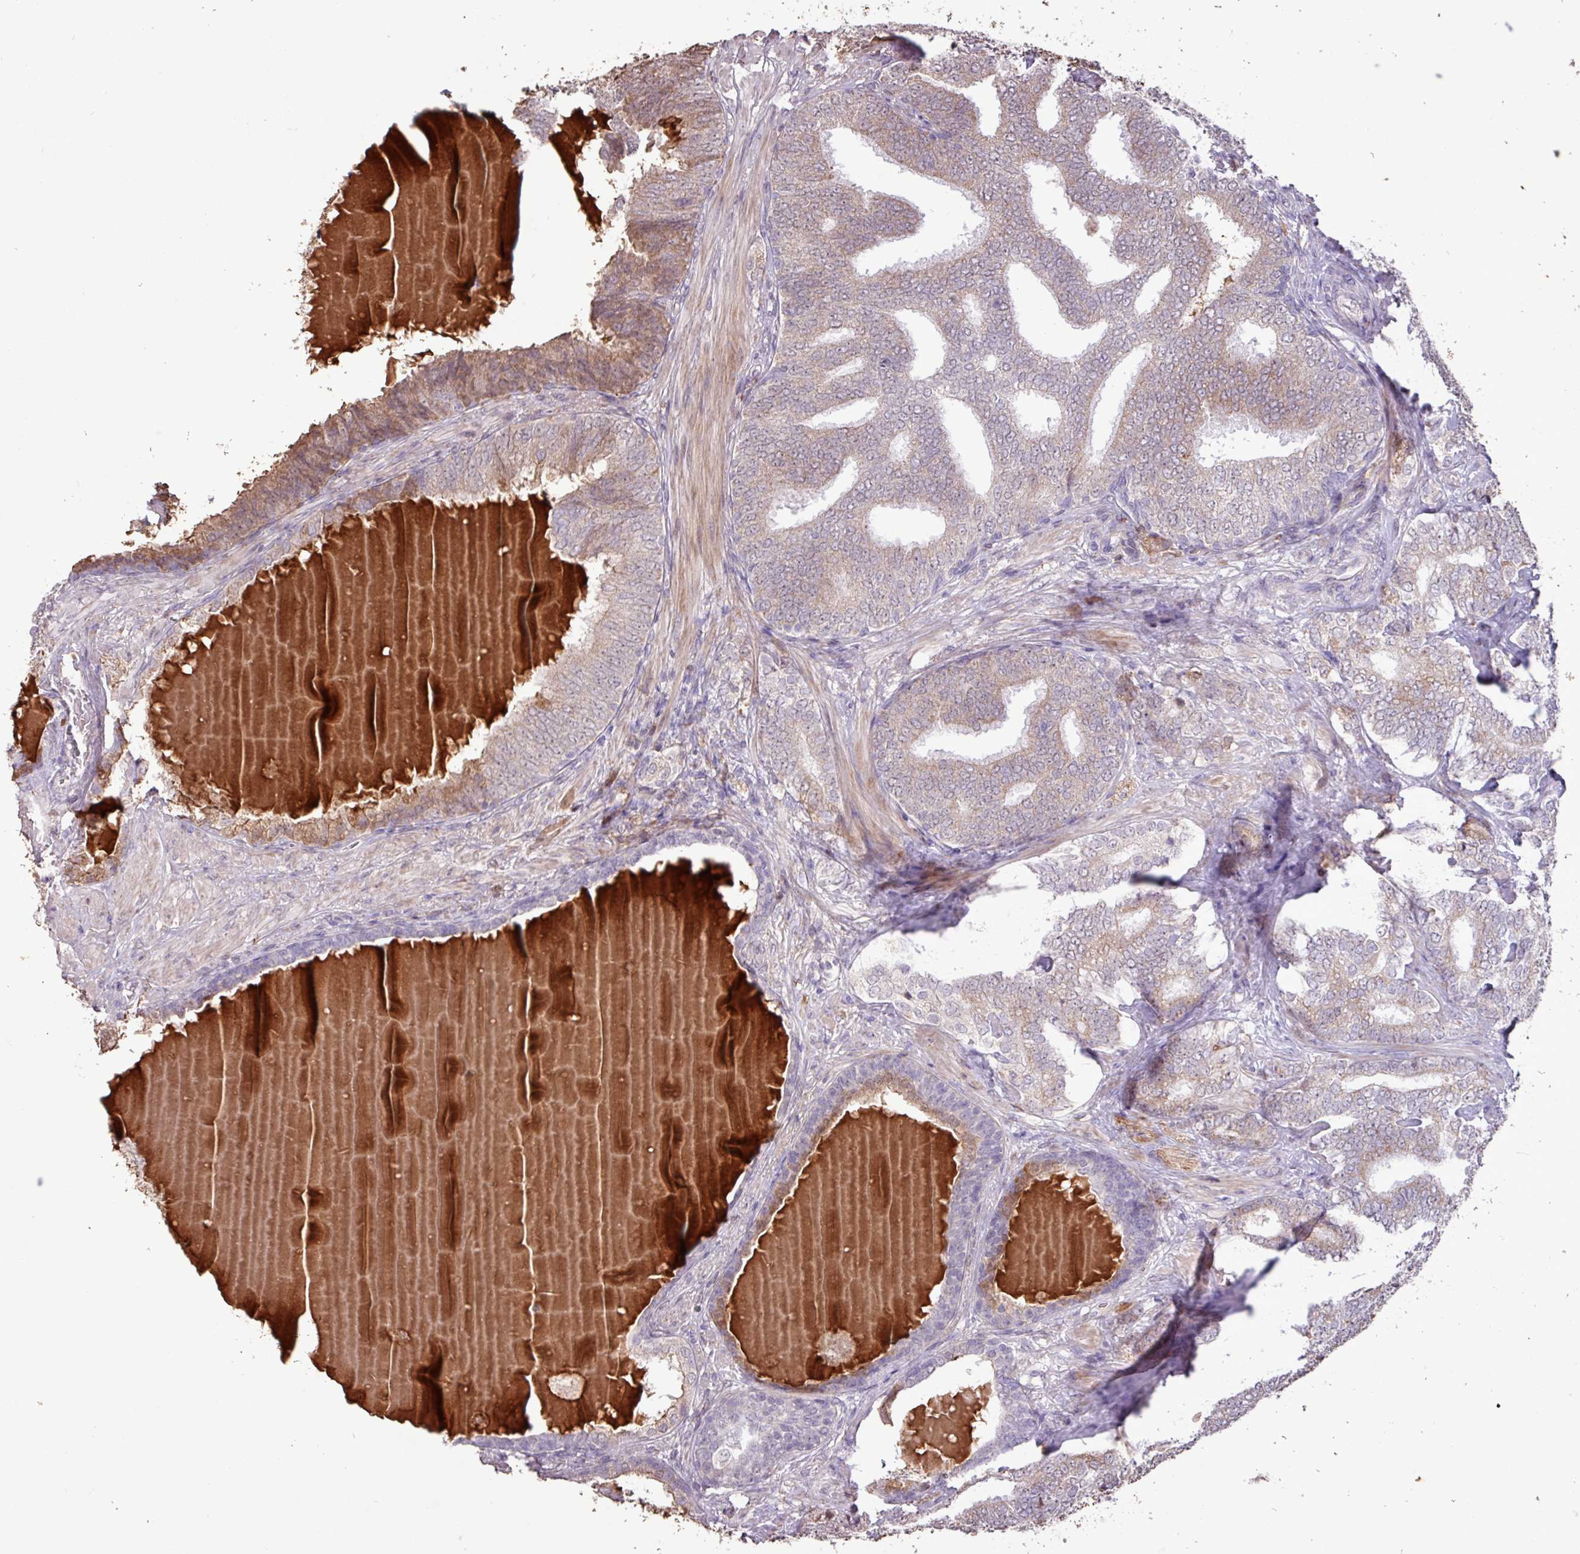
{"staining": {"intensity": "weak", "quantity": "25%-75%", "location": "nuclear"}, "tissue": "prostate cancer", "cell_type": "Tumor cells", "image_type": "cancer", "snomed": [{"axis": "morphology", "description": "Adenocarcinoma, High grade"}, {"axis": "topography", "description": "Prostate"}], "caption": "Weak nuclear protein positivity is identified in approximately 25%-75% of tumor cells in prostate adenocarcinoma (high-grade).", "gene": "L3MBTL3", "patient": {"sex": "male", "age": 72}}